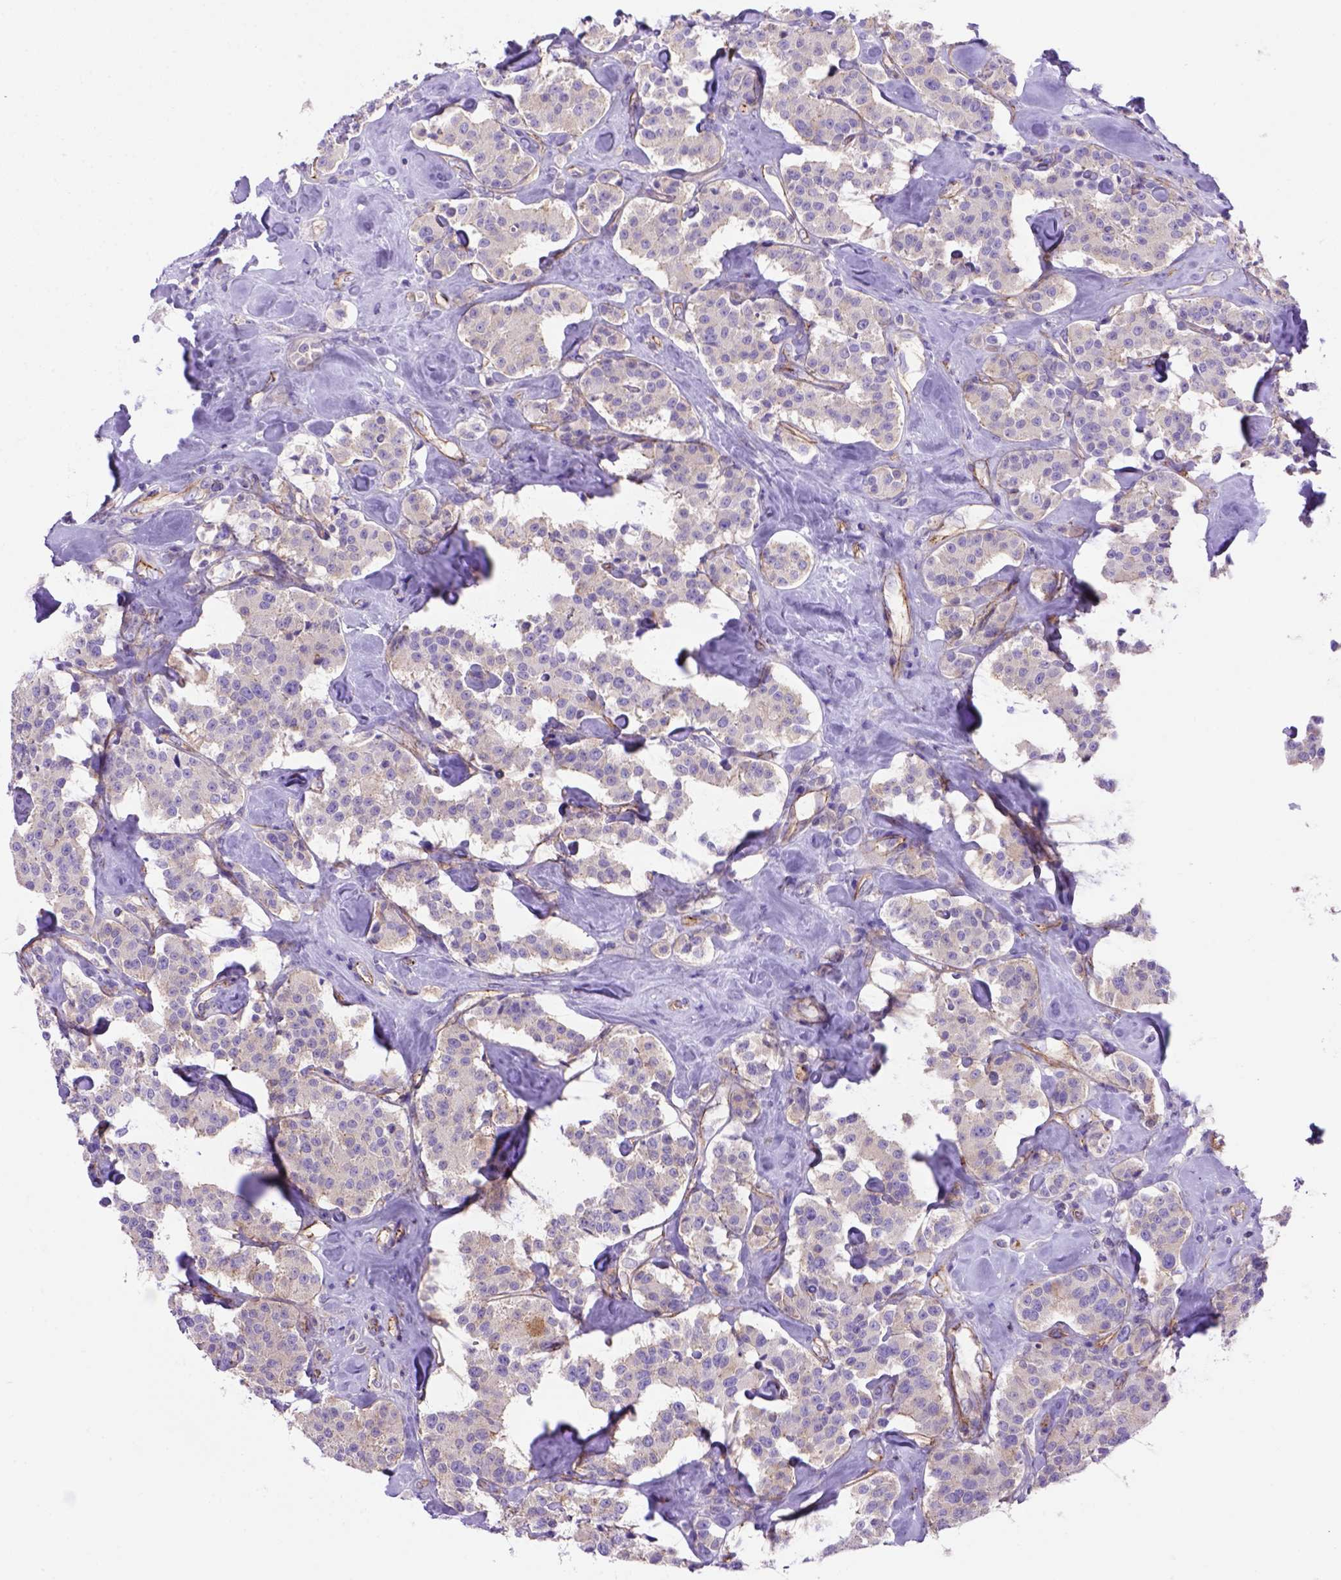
{"staining": {"intensity": "weak", "quantity": "<25%", "location": "cytoplasmic/membranous"}, "tissue": "carcinoid", "cell_type": "Tumor cells", "image_type": "cancer", "snomed": [{"axis": "morphology", "description": "Carcinoid, malignant, NOS"}, {"axis": "topography", "description": "Pancreas"}], "caption": "A photomicrograph of malignant carcinoid stained for a protein demonstrates no brown staining in tumor cells.", "gene": "PEX12", "patient": {"sex": "male", "age": 41}}